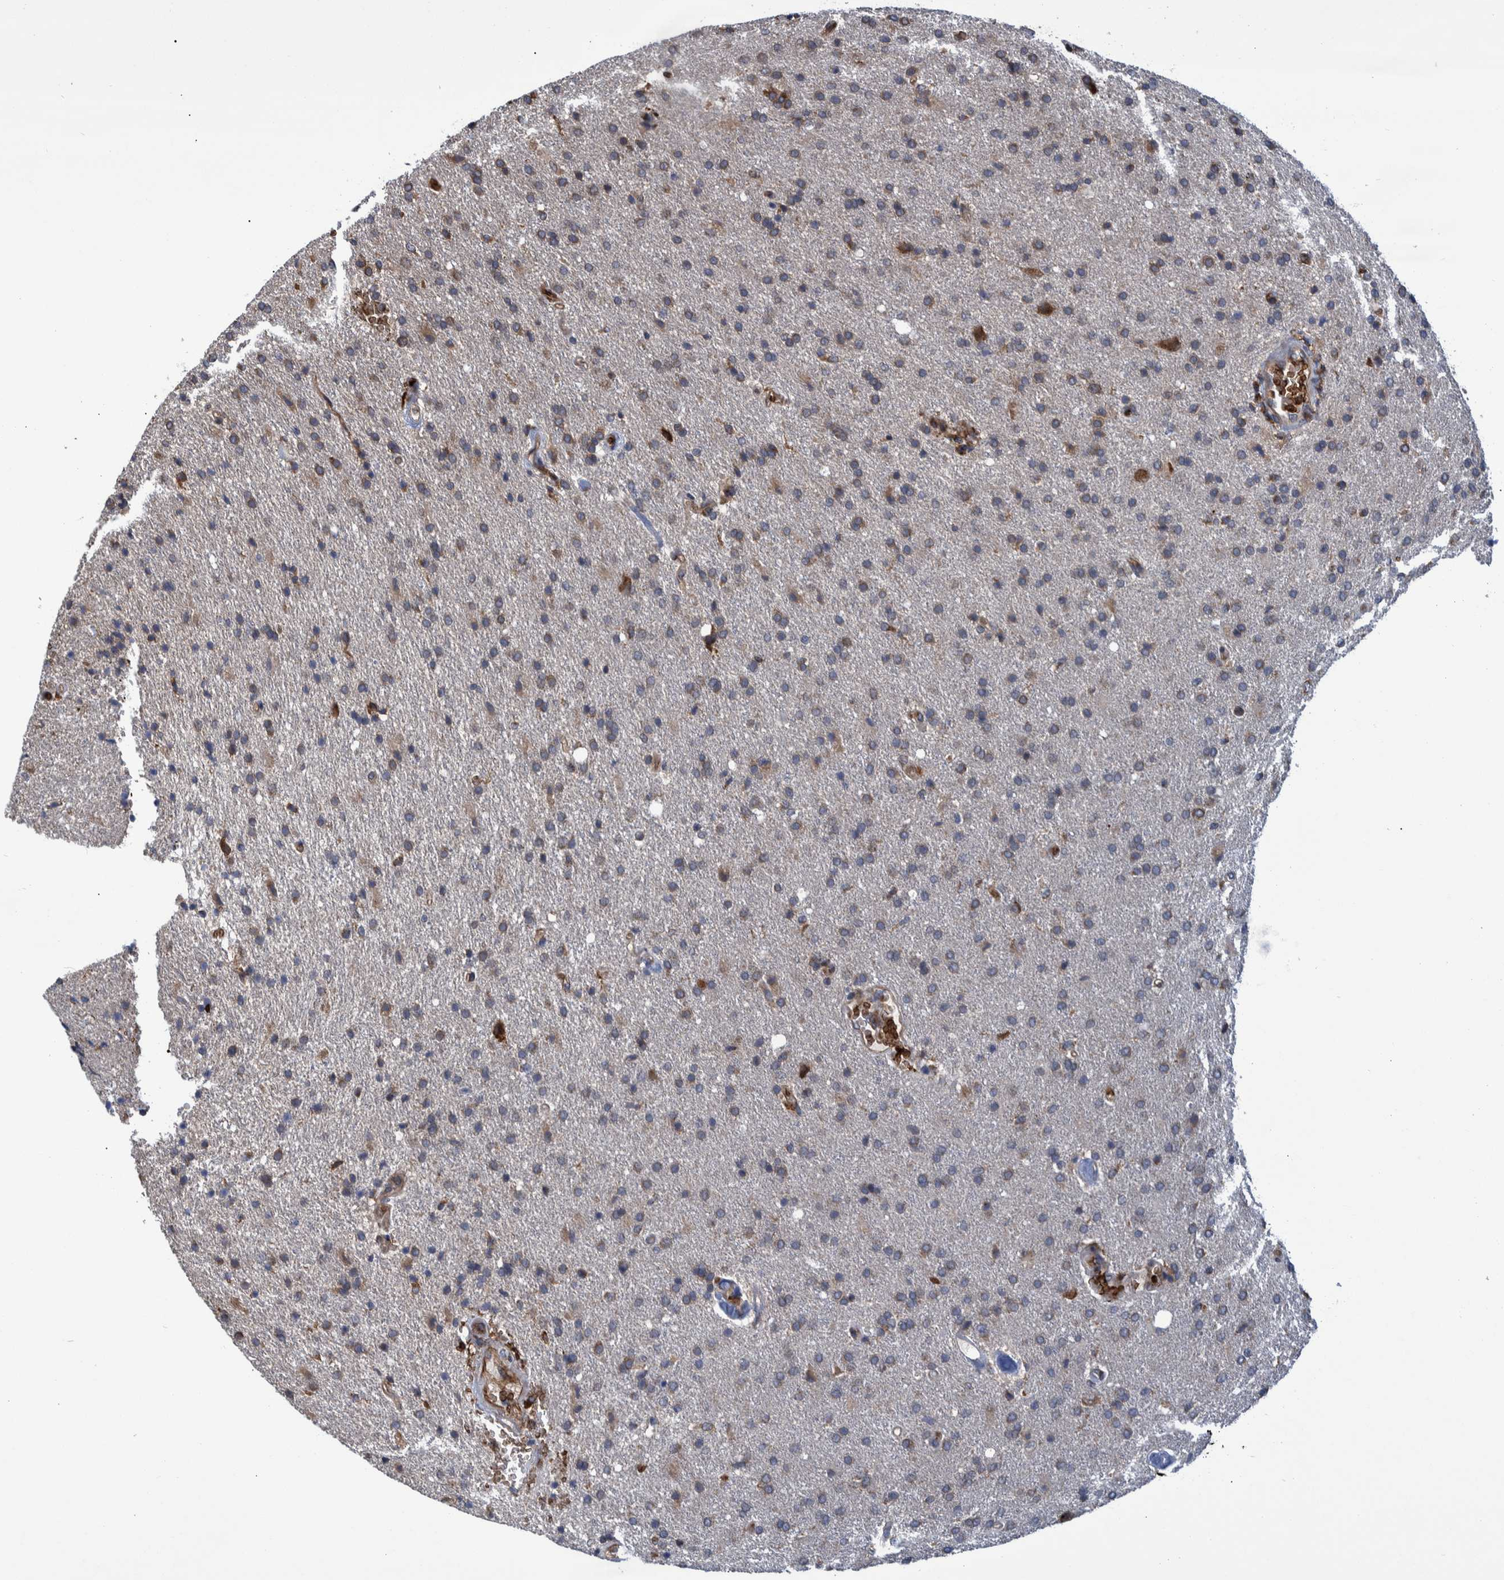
{"staining": {"intensity": "weak", "quantity": ">75%", "location": "cytoplasmic/membranous"}, "tissue": "glioma", "cell_type": "Tumor cells", "image_type": "cancer", "snomed": [{"axis": "morphology", "description": "Glioma, malignant, High grade"}, {"axis": "topography", "description": "Brain"}], "caption": "IHC (DAB (3,3'-diaminobenzidine)) staining of human glioma exhibits weak cytoplasmic/membranous protein staining in approximately >75% of tumor cells.", "gene": "SPAG5", "patient": {"sex": "male", "age": 72}}